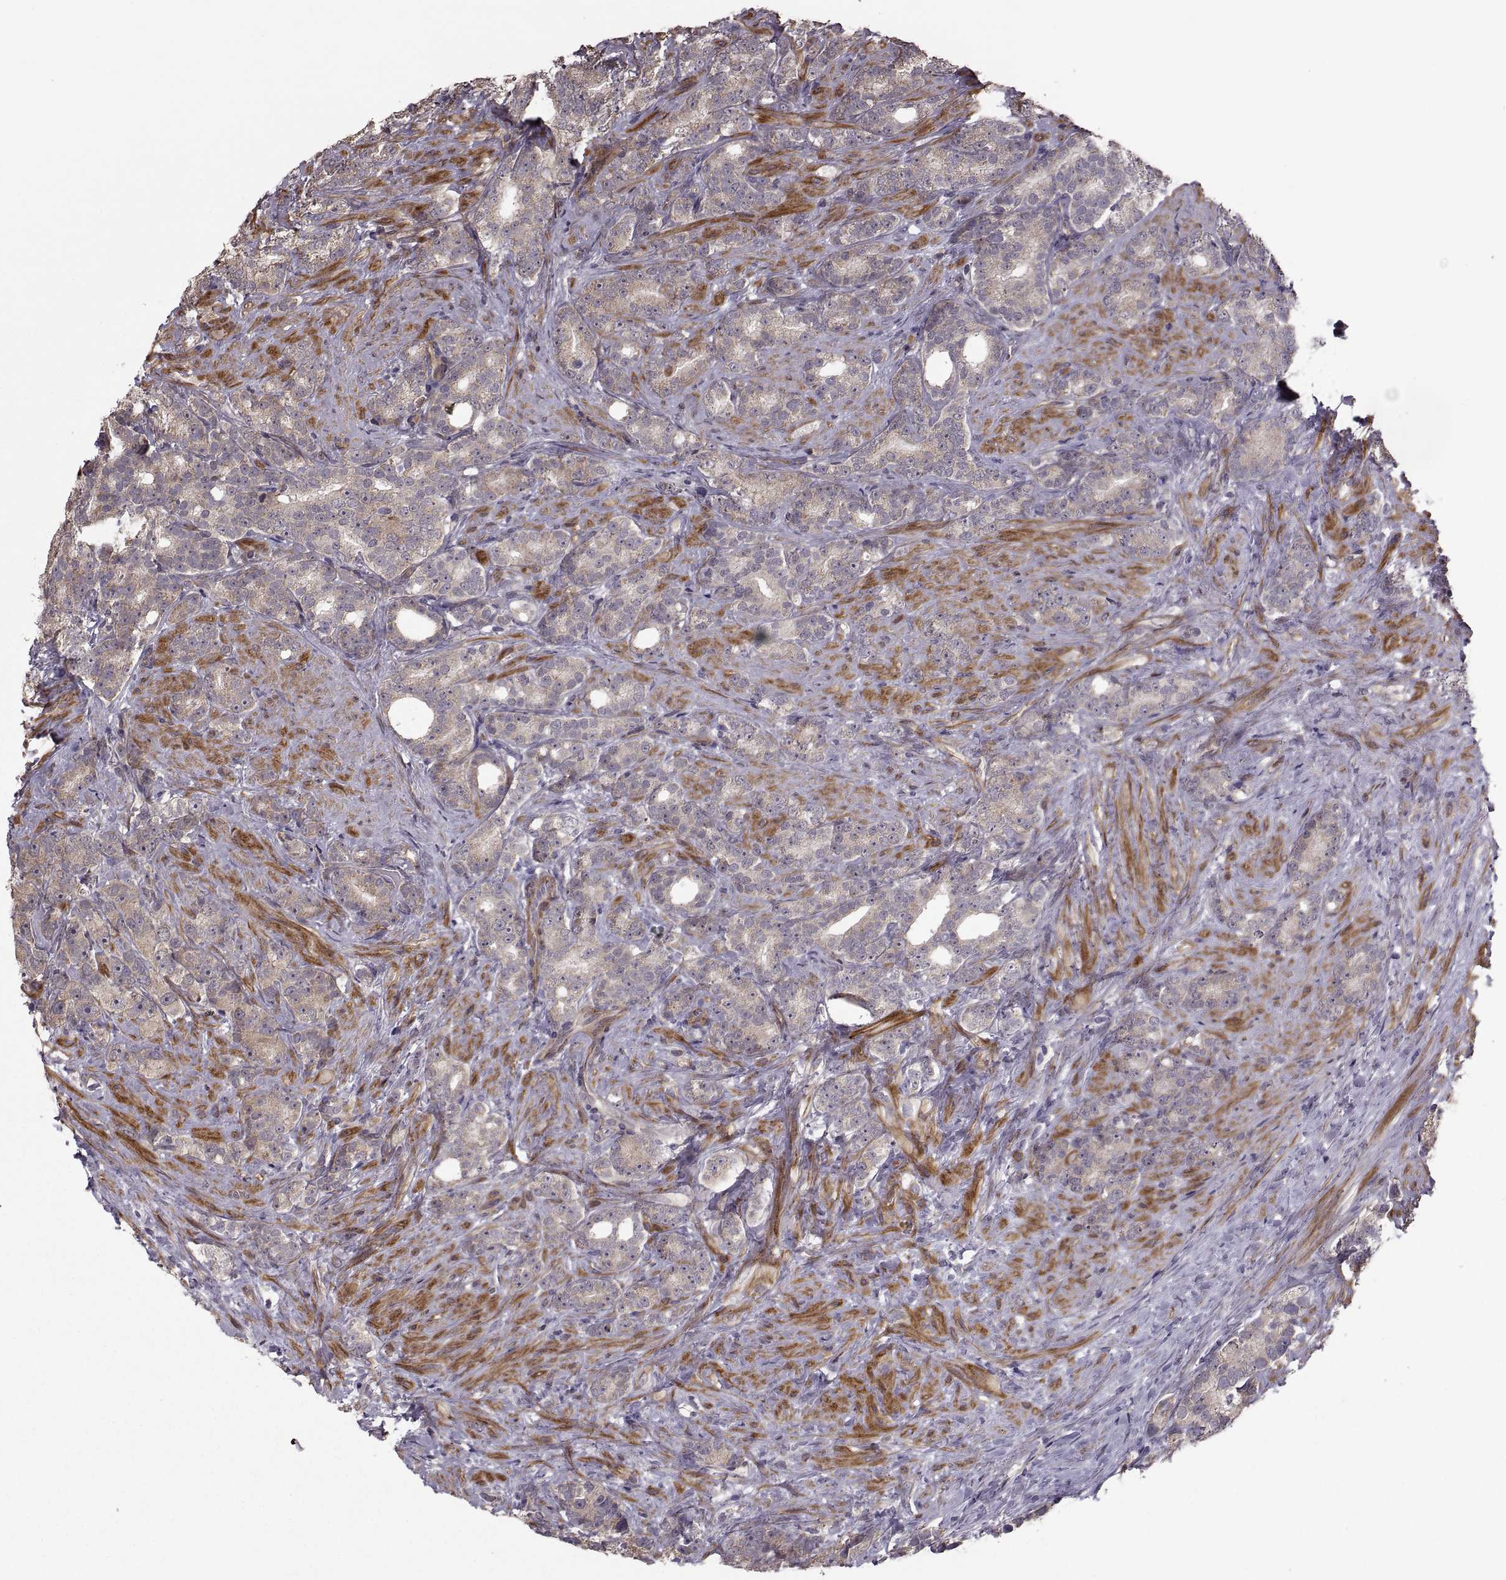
{"staining": {"intensity": "weak", "quantity": ">75%", "location": "cytoplasmic/membranous"}, "tissue": "prostate cancer", "cell_type": "Tumor cells", "image_type": "cancer", "snomed": [{"axis": "morphology", "description": "Adenocarcinoma, High grade"}, {"axis": "topography", "description": "Prostate"}], "caption": "High-grade adenocarcinoma (prostate) stained with a protein marker exhibits weak staining in tumor cells.", "gene": "PMM2", "patient": {"sex": "male", "age": 90}}